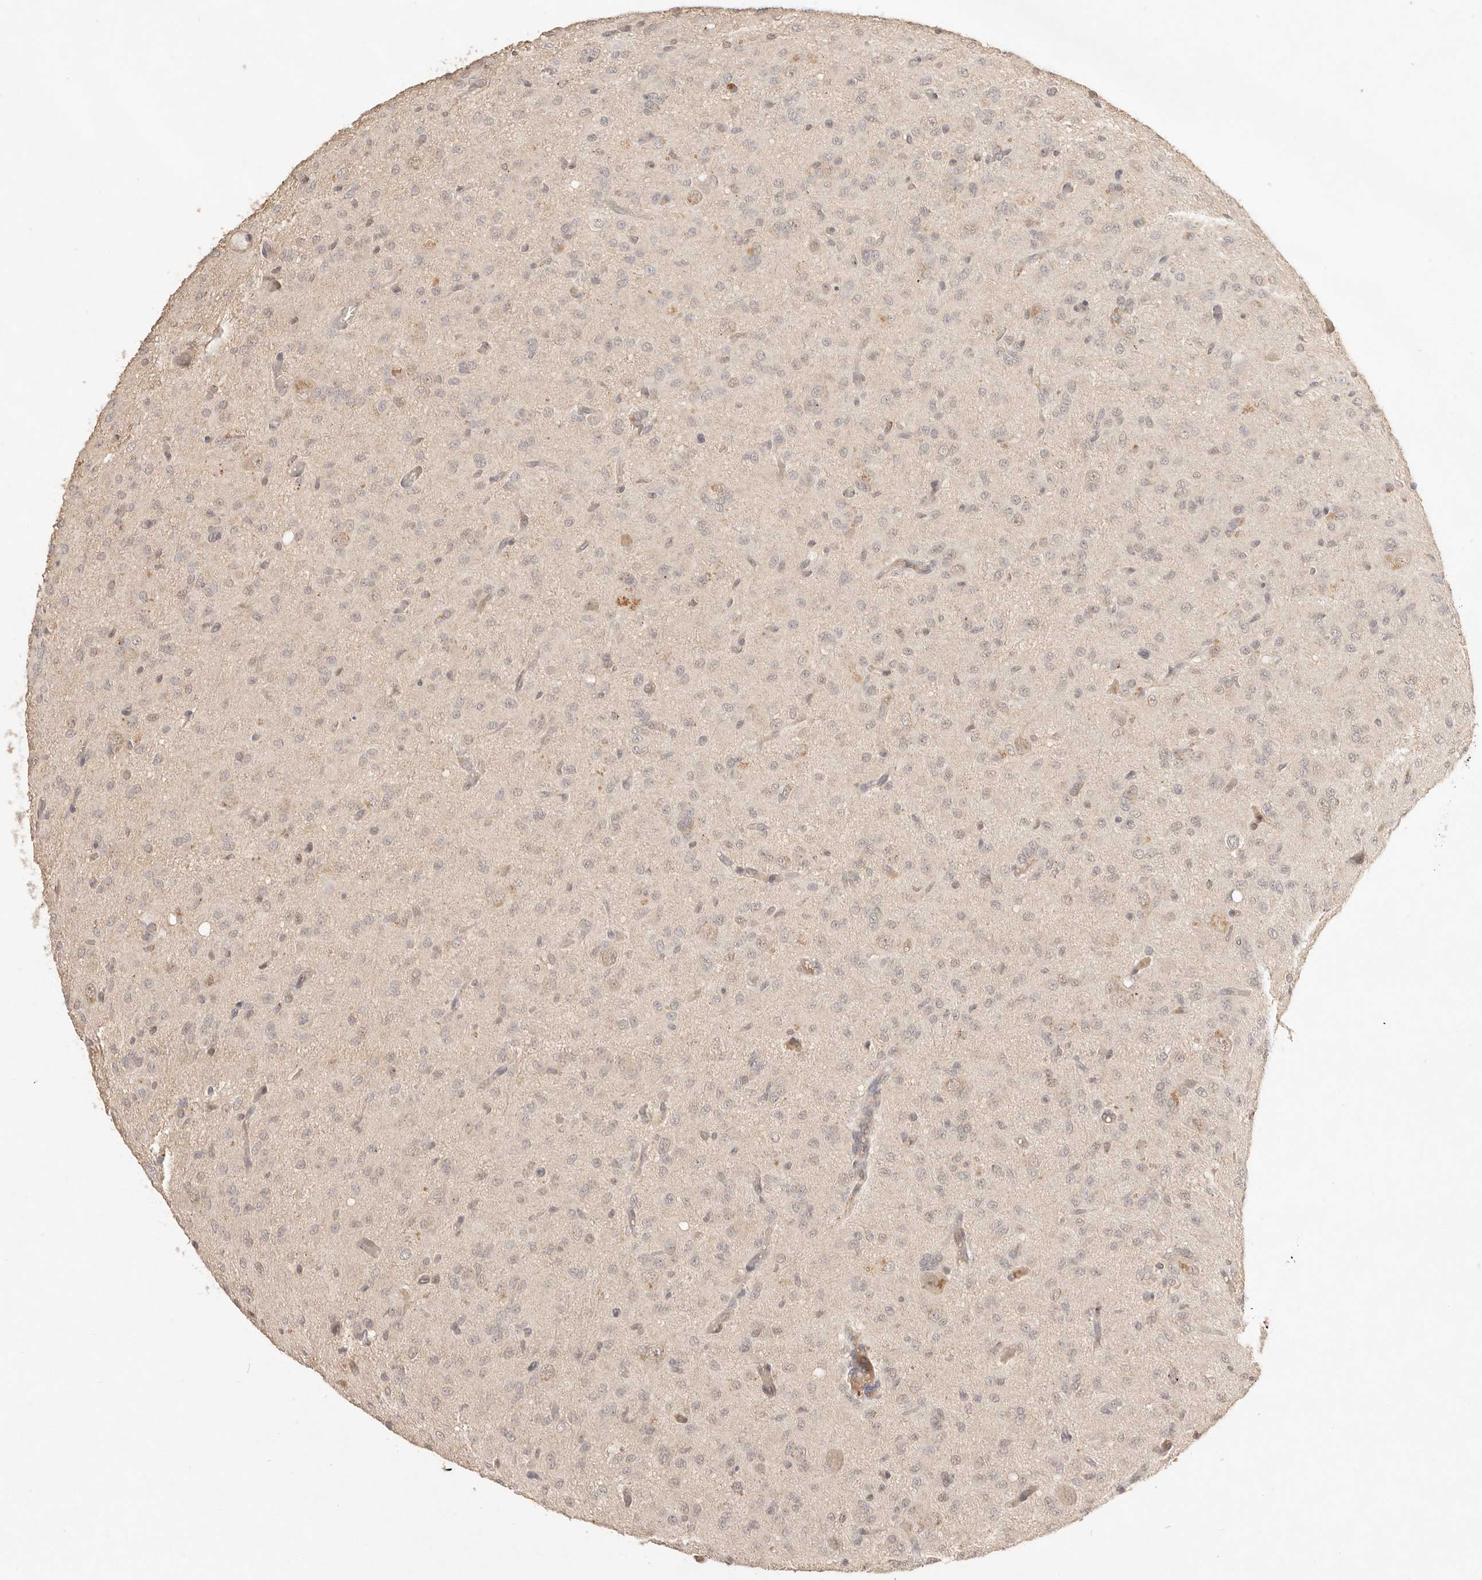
{"staining": {"intensity": "weak", "quantity": "25%-75%", "location": "nuclear"}, "tissue": "glioma", "cell_type": "Tumor cells", "image_type": "cancer", "snomed": [{"axis": "morphology", "description": "Glioma, malignant, High grade"}, {"axis": "topography", "description": "Brain"}], "caption": "Glioma stained with a protein marker shows weak staining in tumor cells.", "gene": "MEP1A", "patient": {"sex": "female", "age": 59}}